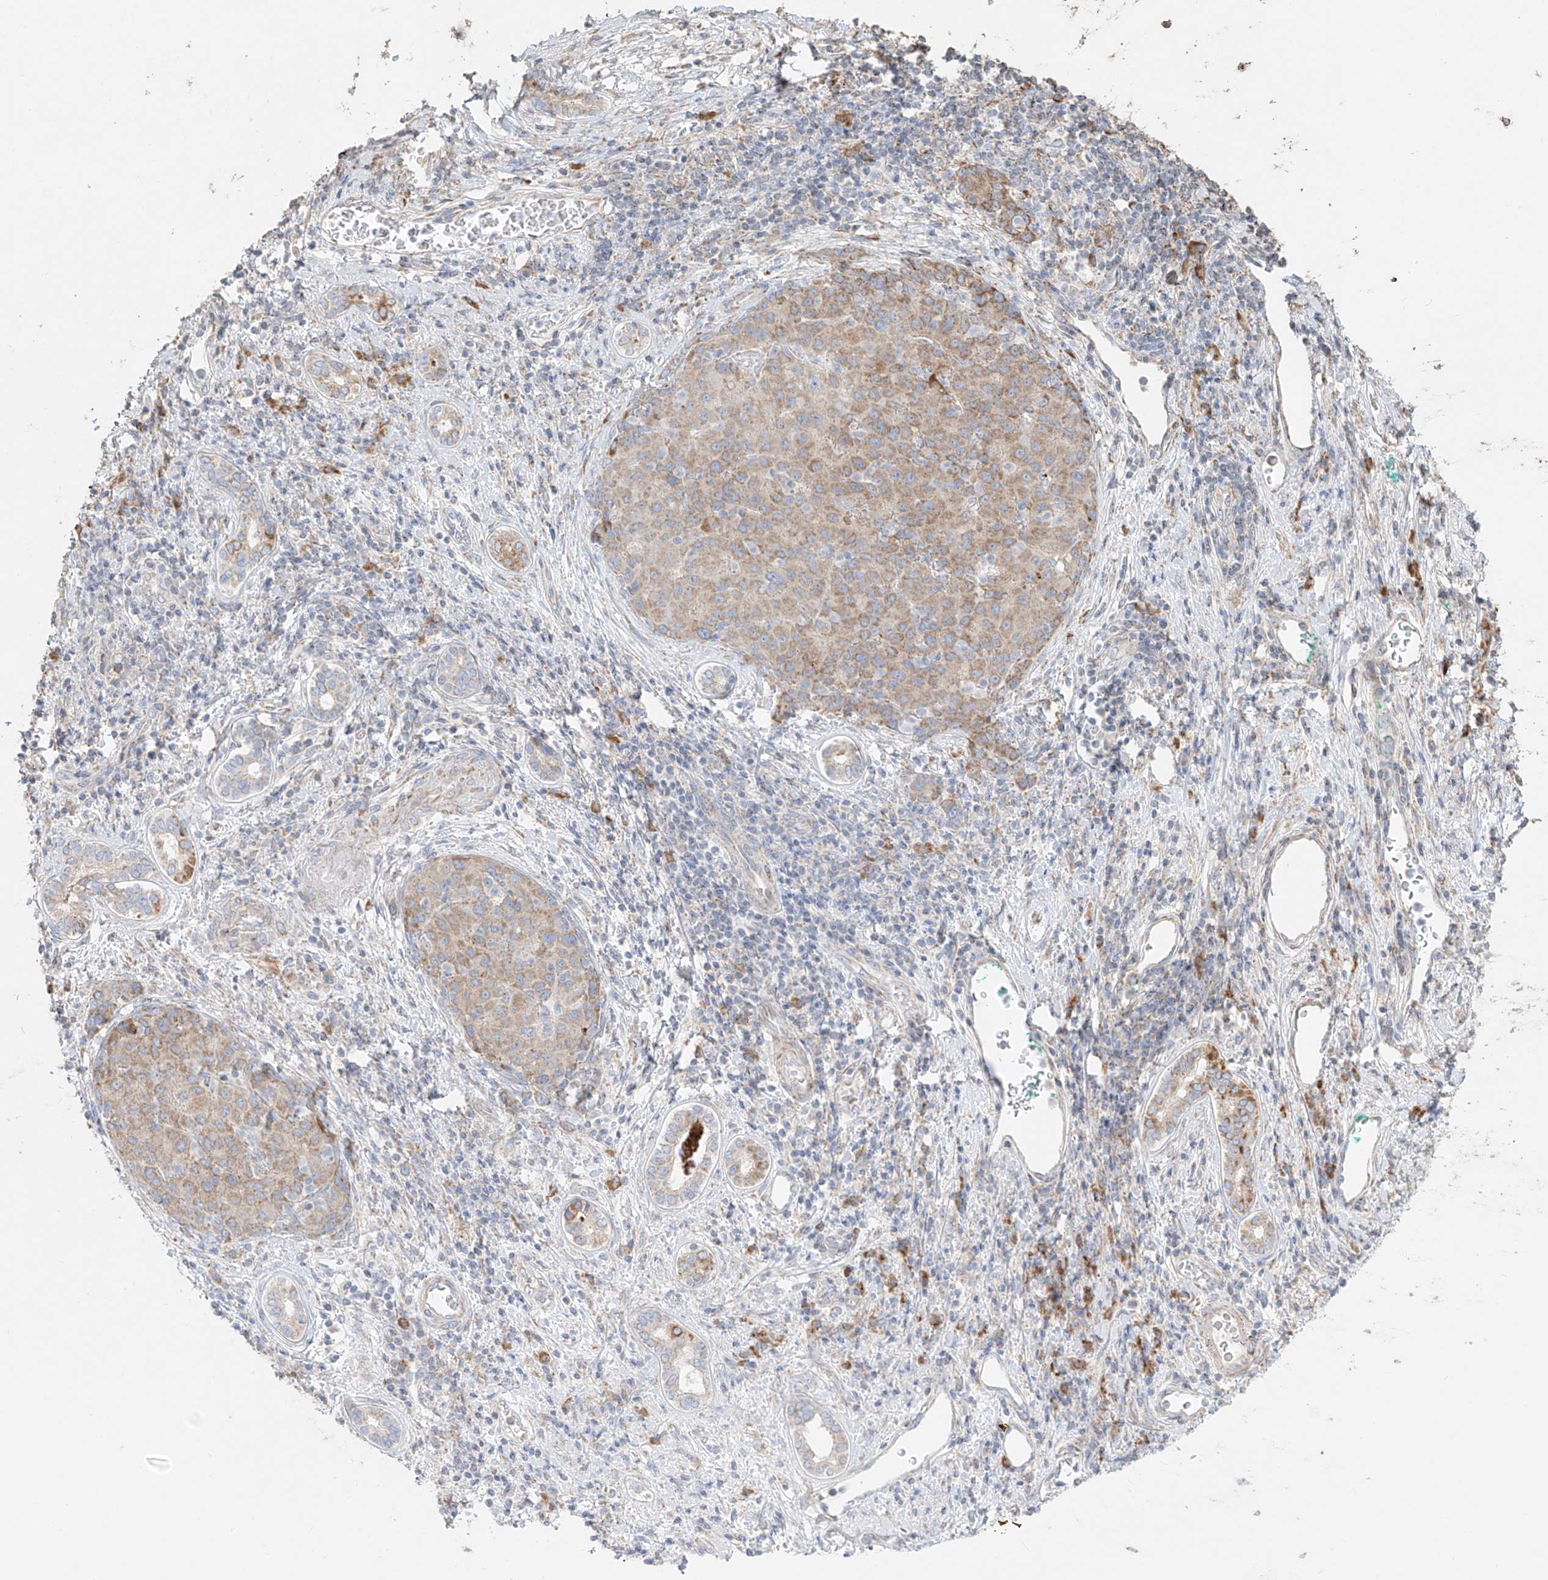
{"staining": {"intensity": "moderate", "quantity": ">75%", "location": "cytoplasmic/membranous"}, "tissue": "liver cancer", "cell_type": "Tumor cells", "image_type": "cancer", "snomed": [{"axis": "morphology", "description": "Carcinoma, Hepatocellular, NOS"}, {"axis": "topography", "description": "Liver"}], "caption": "Immunohistochemical staining of liver cancer demonstrates moderate cytoplasmic/membranous protein positivity in approximately >75% of tumor cells. Immunohistochemistry stains the protein in brown and the nuclei are stained blue.", "gene": "COLGALT2", "patient": {"sex": "male", "age": 65}}